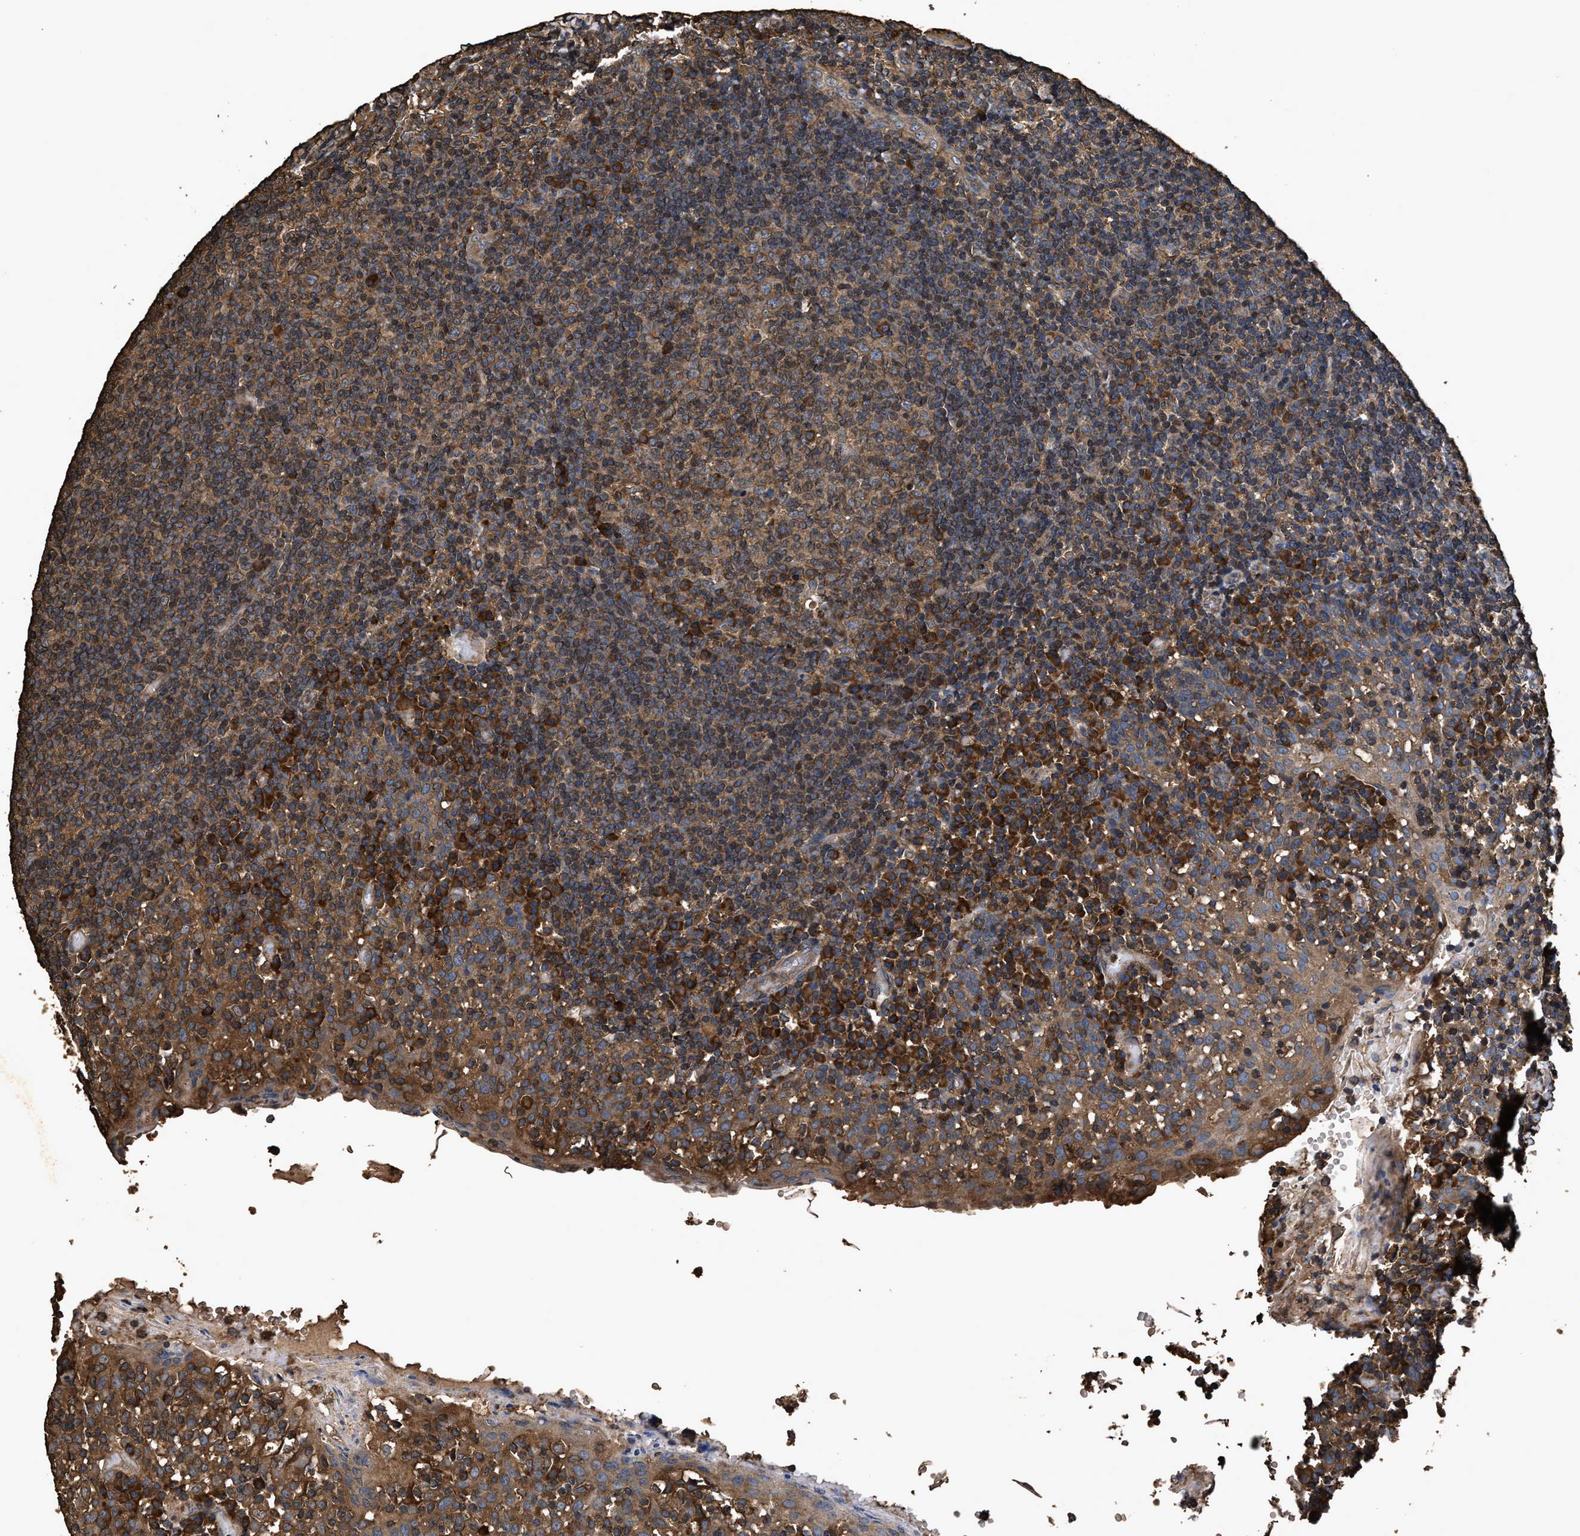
{"staining": {"intensity": "moderate", "quantity": ">75%", "location": "cytoplasmic/membranous"}, "tissue": "tonsil", "cell_type": "Germinal center cells", "image_type": "normal", "snomed": [{"axis": "morphology", "description": "Normal tissue, NOS"}, {"axis": "topography", "description": "Tonsil"}], "caption": "Tonsil stained with immunohistochemistry (IHC) demonstrates moderate cytoplasmic/membranous expression in about >75% of germinal center cells. (brown staining indicates protein expression, while blue staining denotes nuclei).", "gene": "ZMYND19", "patient": {"sex": "female", "age": 19}}